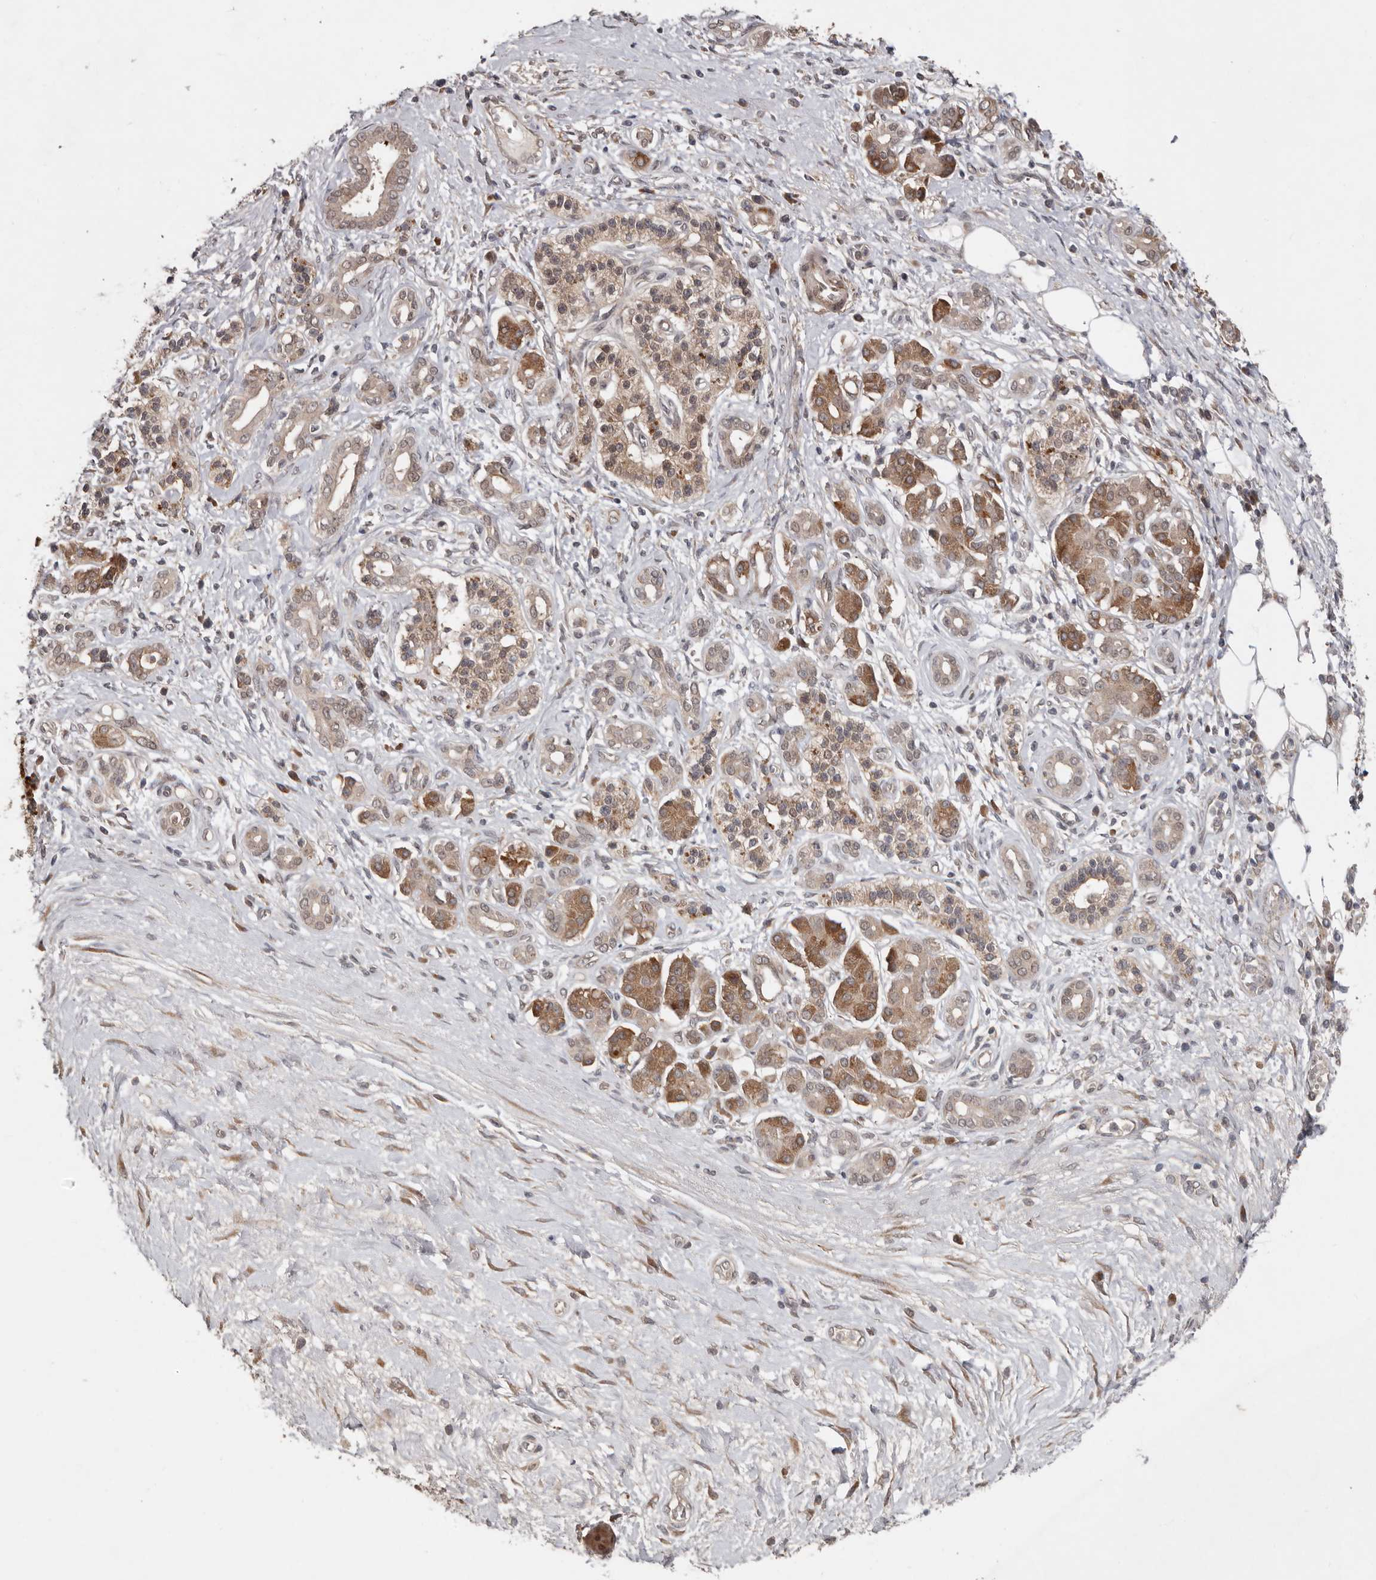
{"staining": {"intensity": "moderate", "quantity": "<25%", "location": "cytoplasmic/membranous"}, "tissue": "pancreatic cancer", "cell_type": "Tumor cells", "image_type": "cancer", "snomed": [{"axis": "morphology", "description": "Adenocarcinoma, NOS"}, {"axis": "topography", "description": "Pancreas"}], "caption": "Protein staining reveals moderate cytoplasmic/membranous expression in about <25% of tumor cells in adenocarcinoma (pancreatic).", "gene": "CHML", "patient": {"sex": "male", "age": 78}}